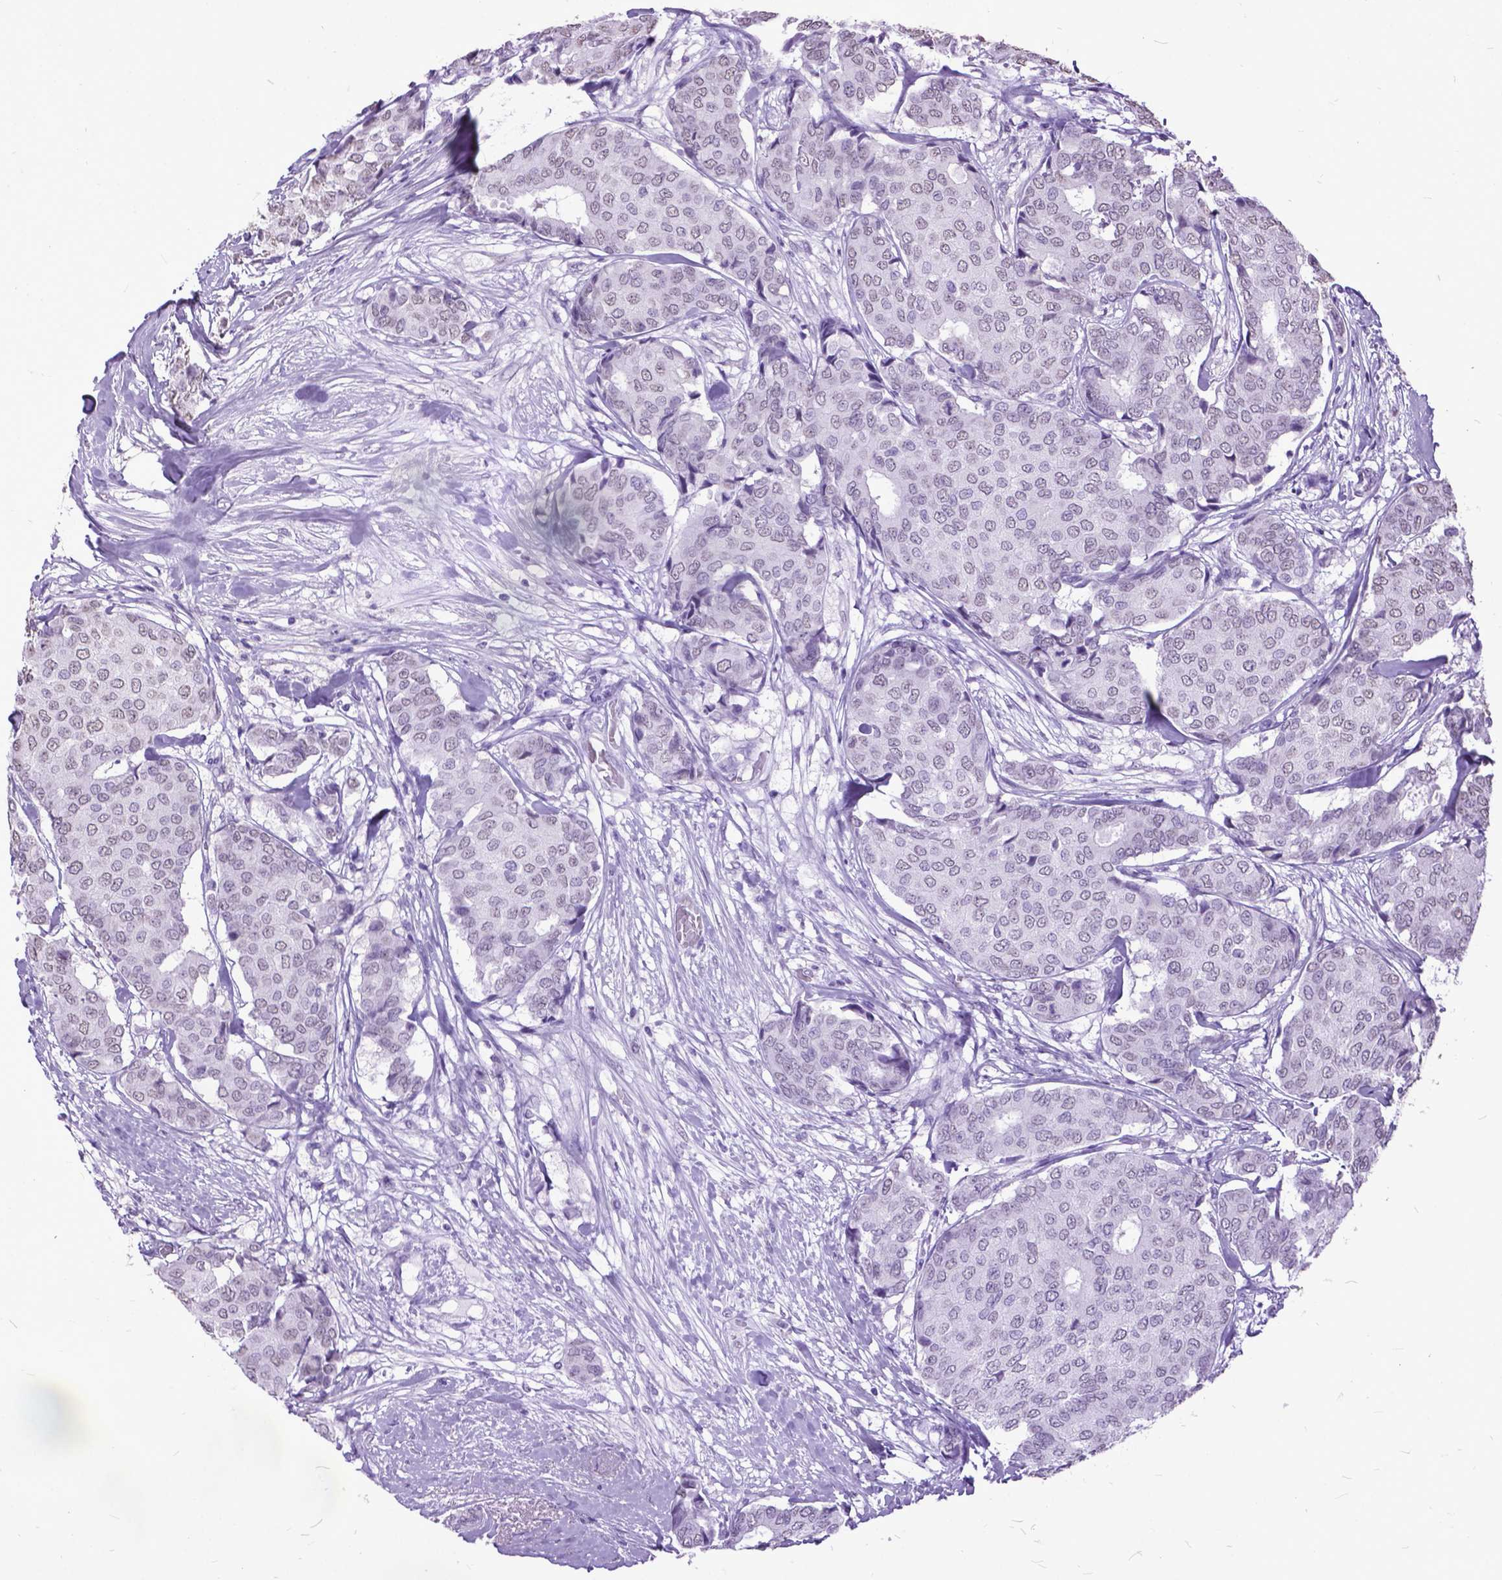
{"staining": {"intensity": "negative", "quantity": "none", "location": "none"}, "tissue": "breast cancer", "cell_type": "Tumor cells", "image_type": "cancer", "snomed": [{"axis": "morphology", "description": "Duct carcinoma"}, {"axis": "topography", "description": "Breast"}], "caption": "A high-resolution photomicrograph shows IHC staining of breast cancer, which shows no significant staining in tumor cells.", "gene": "MARCHF10", "patient": {"sex": "female", "age": 75}}